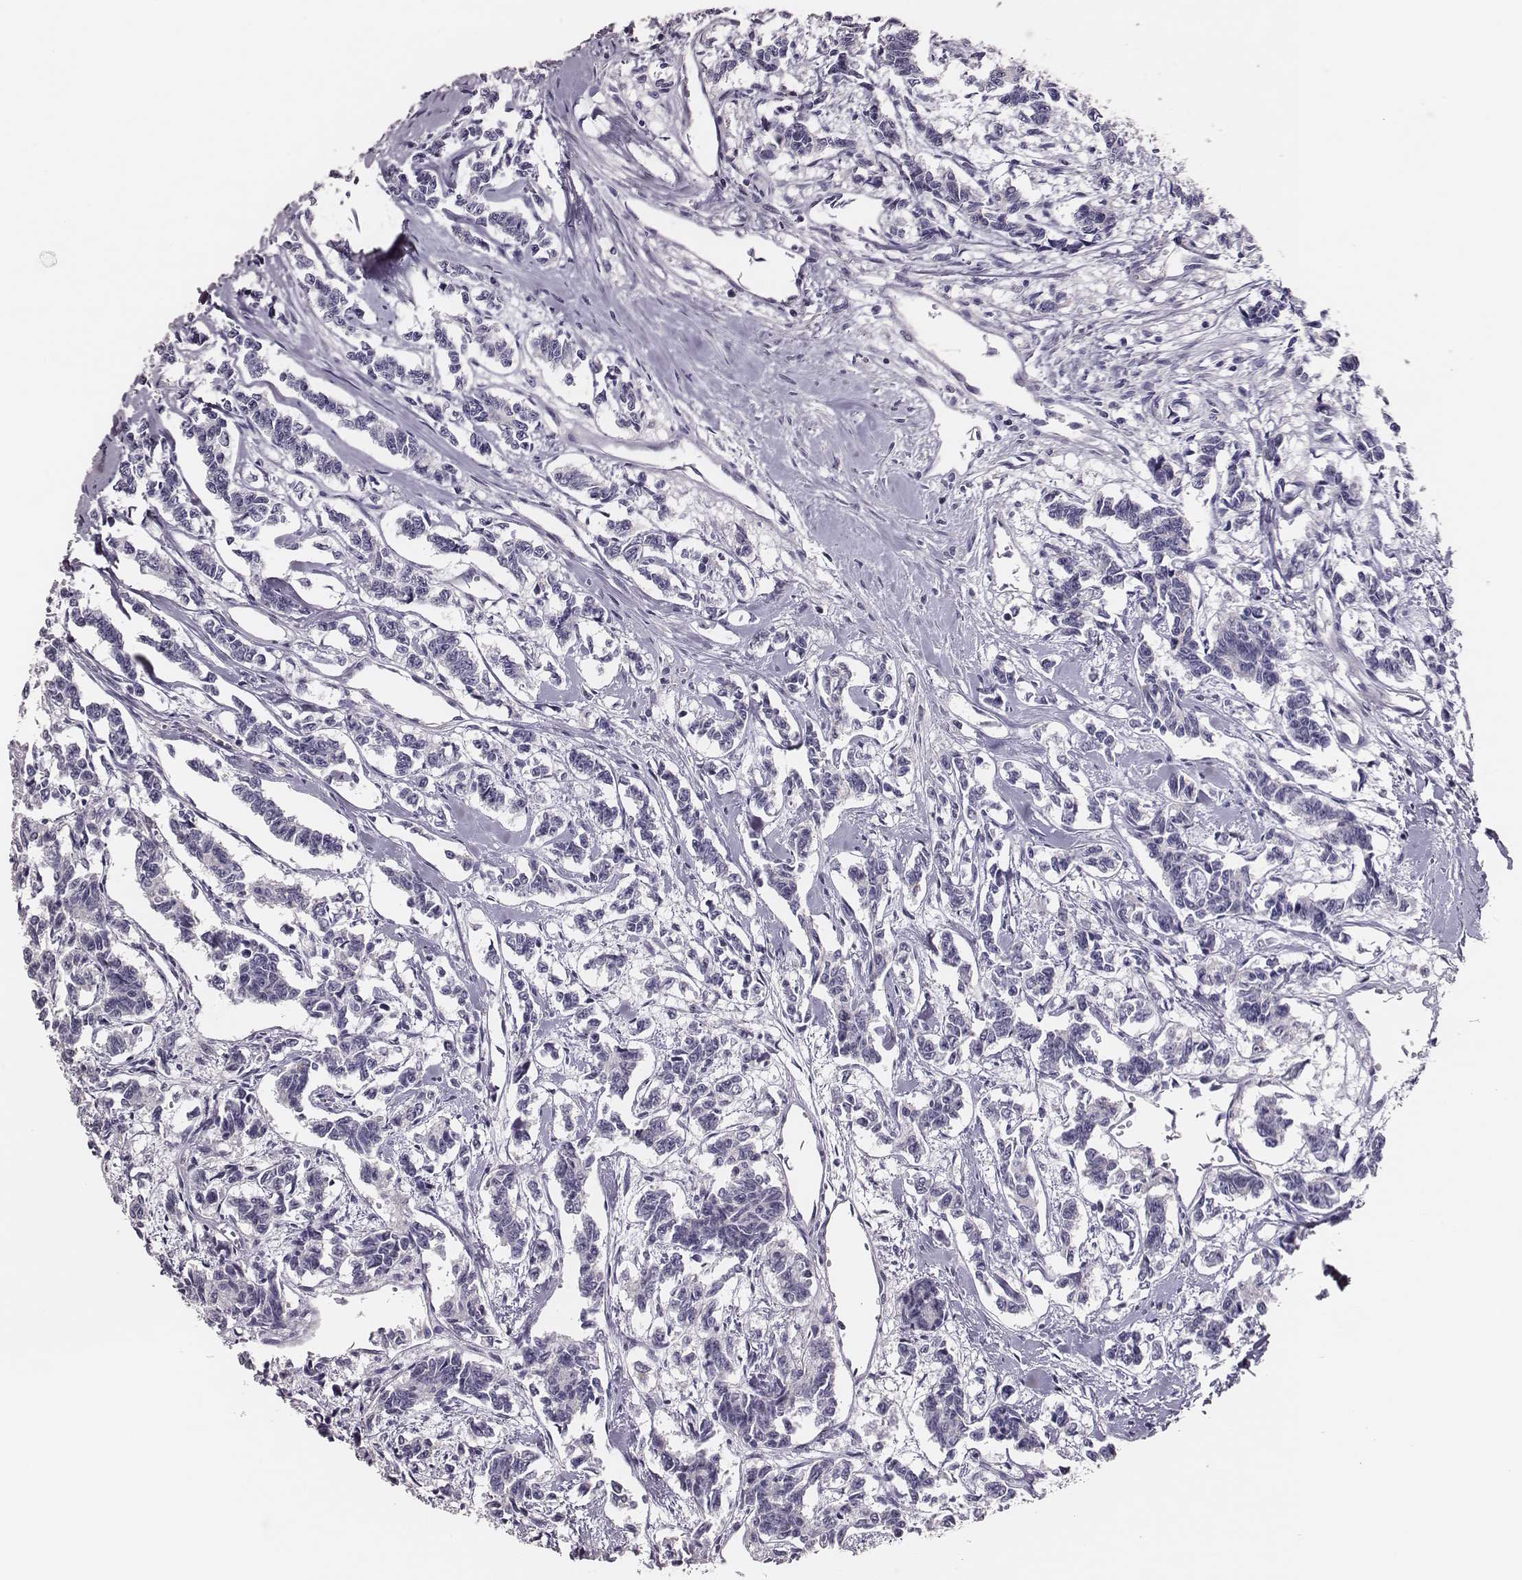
{"staining": {"intensity": "negative", "quantity": "none", "location": "none"}, "tissue": "carcinoid", "cell_type": "Tumor cells", "image_type": "cancer", "snomed": [{"axis": "morphology", "description": "Carcinoid, malignant, NOS"}, {"axis": "topography", "description": "Kidney"}], "caption": "A histopathology image of human carcinoid (malignant) is negative for staining in tumor cells. (DAB (3,3'-diaminobenzidine) IHC, high magnification).", "gene": "SCML2", "patient": {"sex": "female", "age": 41}}